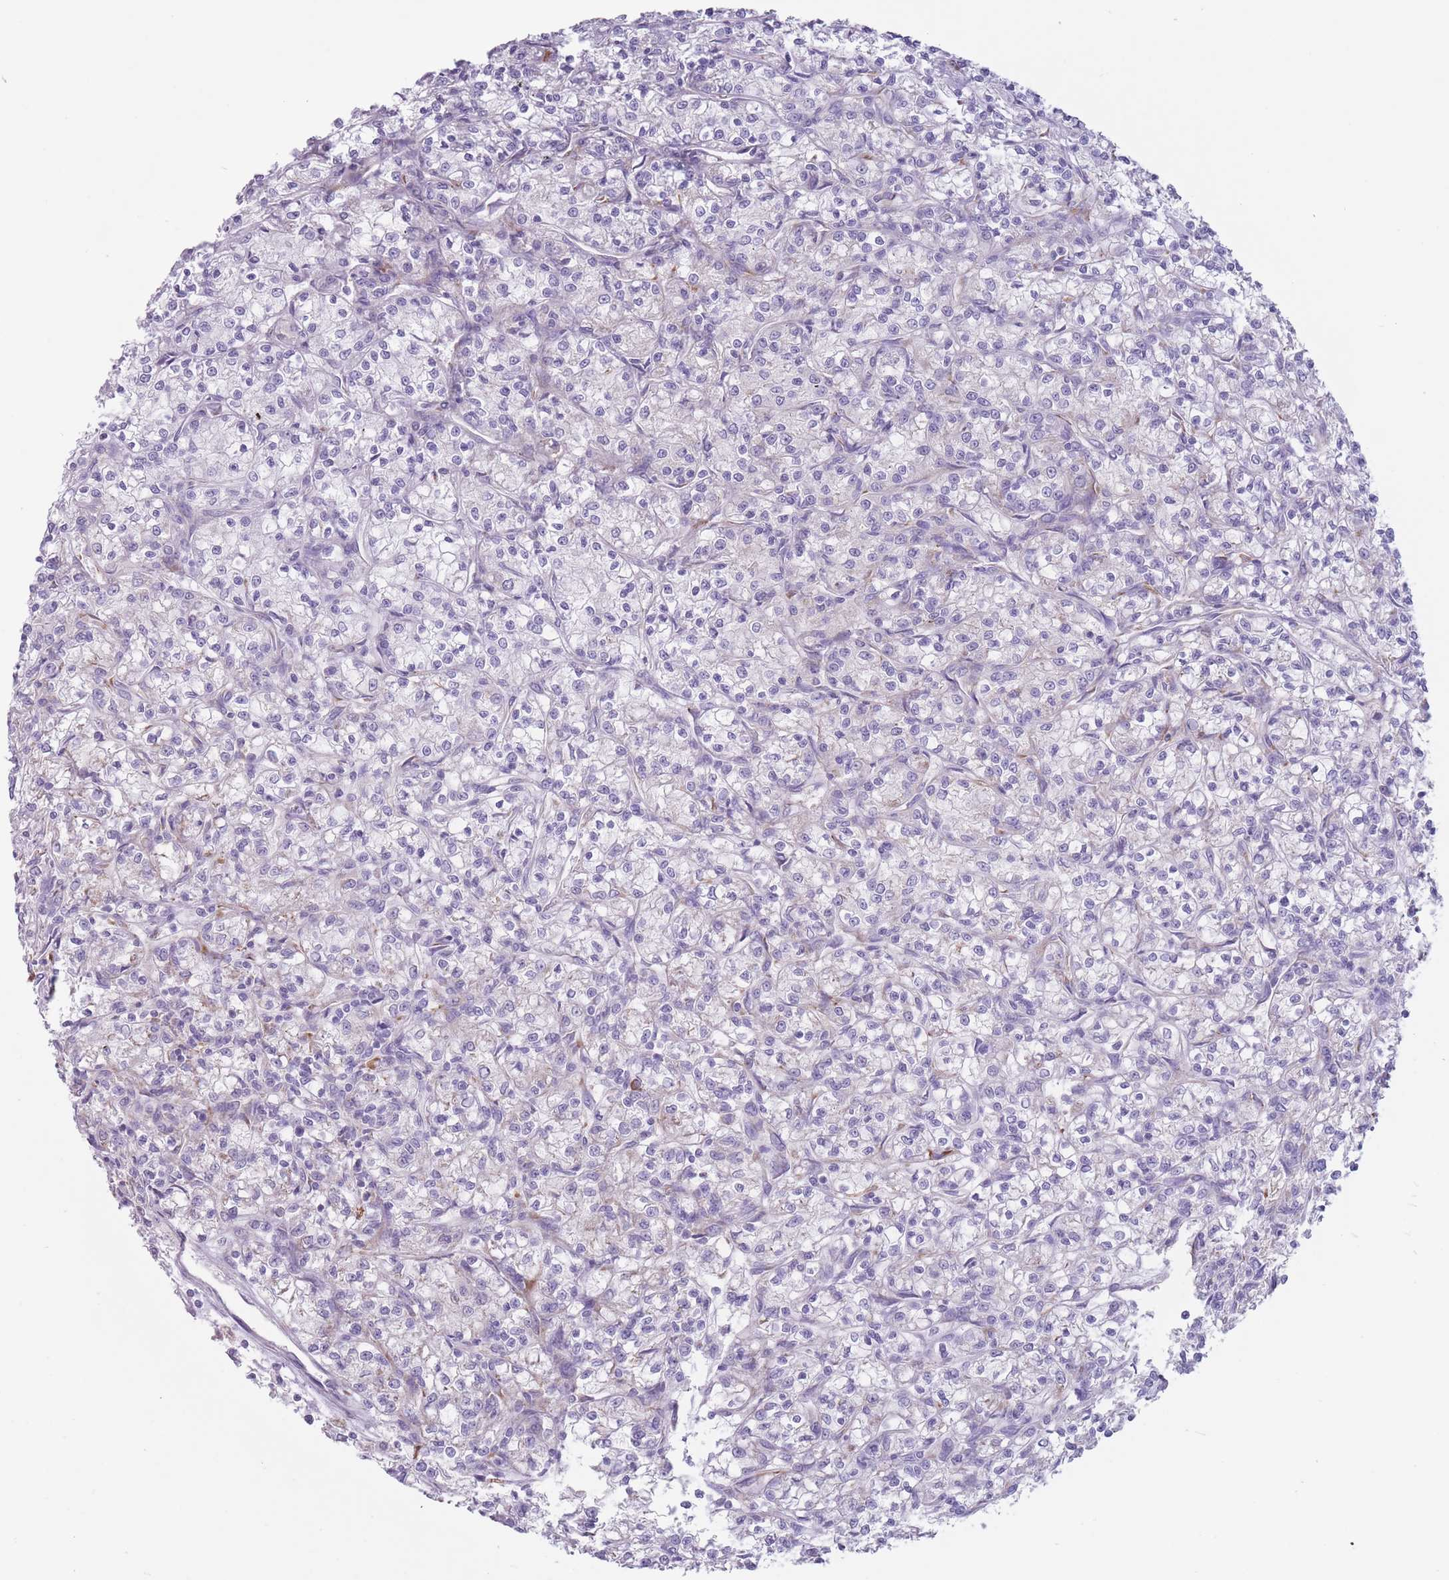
{"staining": {"intensity": "negative", "quantity": "none", "location": "none"}, "tissue": "renal cancer", "cell_type": "Tumor cells", "image_type": "cancer", "snomed": [{"axis": "morphology", "description": "Adenocarcinoma, NOS"}, {"axis": "topography", "description": "Kidney"}], "caption": "The IHC micrograph has no significant expression in tumor cells of adenocarcinoma (renal) tissue. (IHC, brightfield microscopy, high magnification).", "gene": "RPL18", "patient": {"sex": "female", "age": 59}}